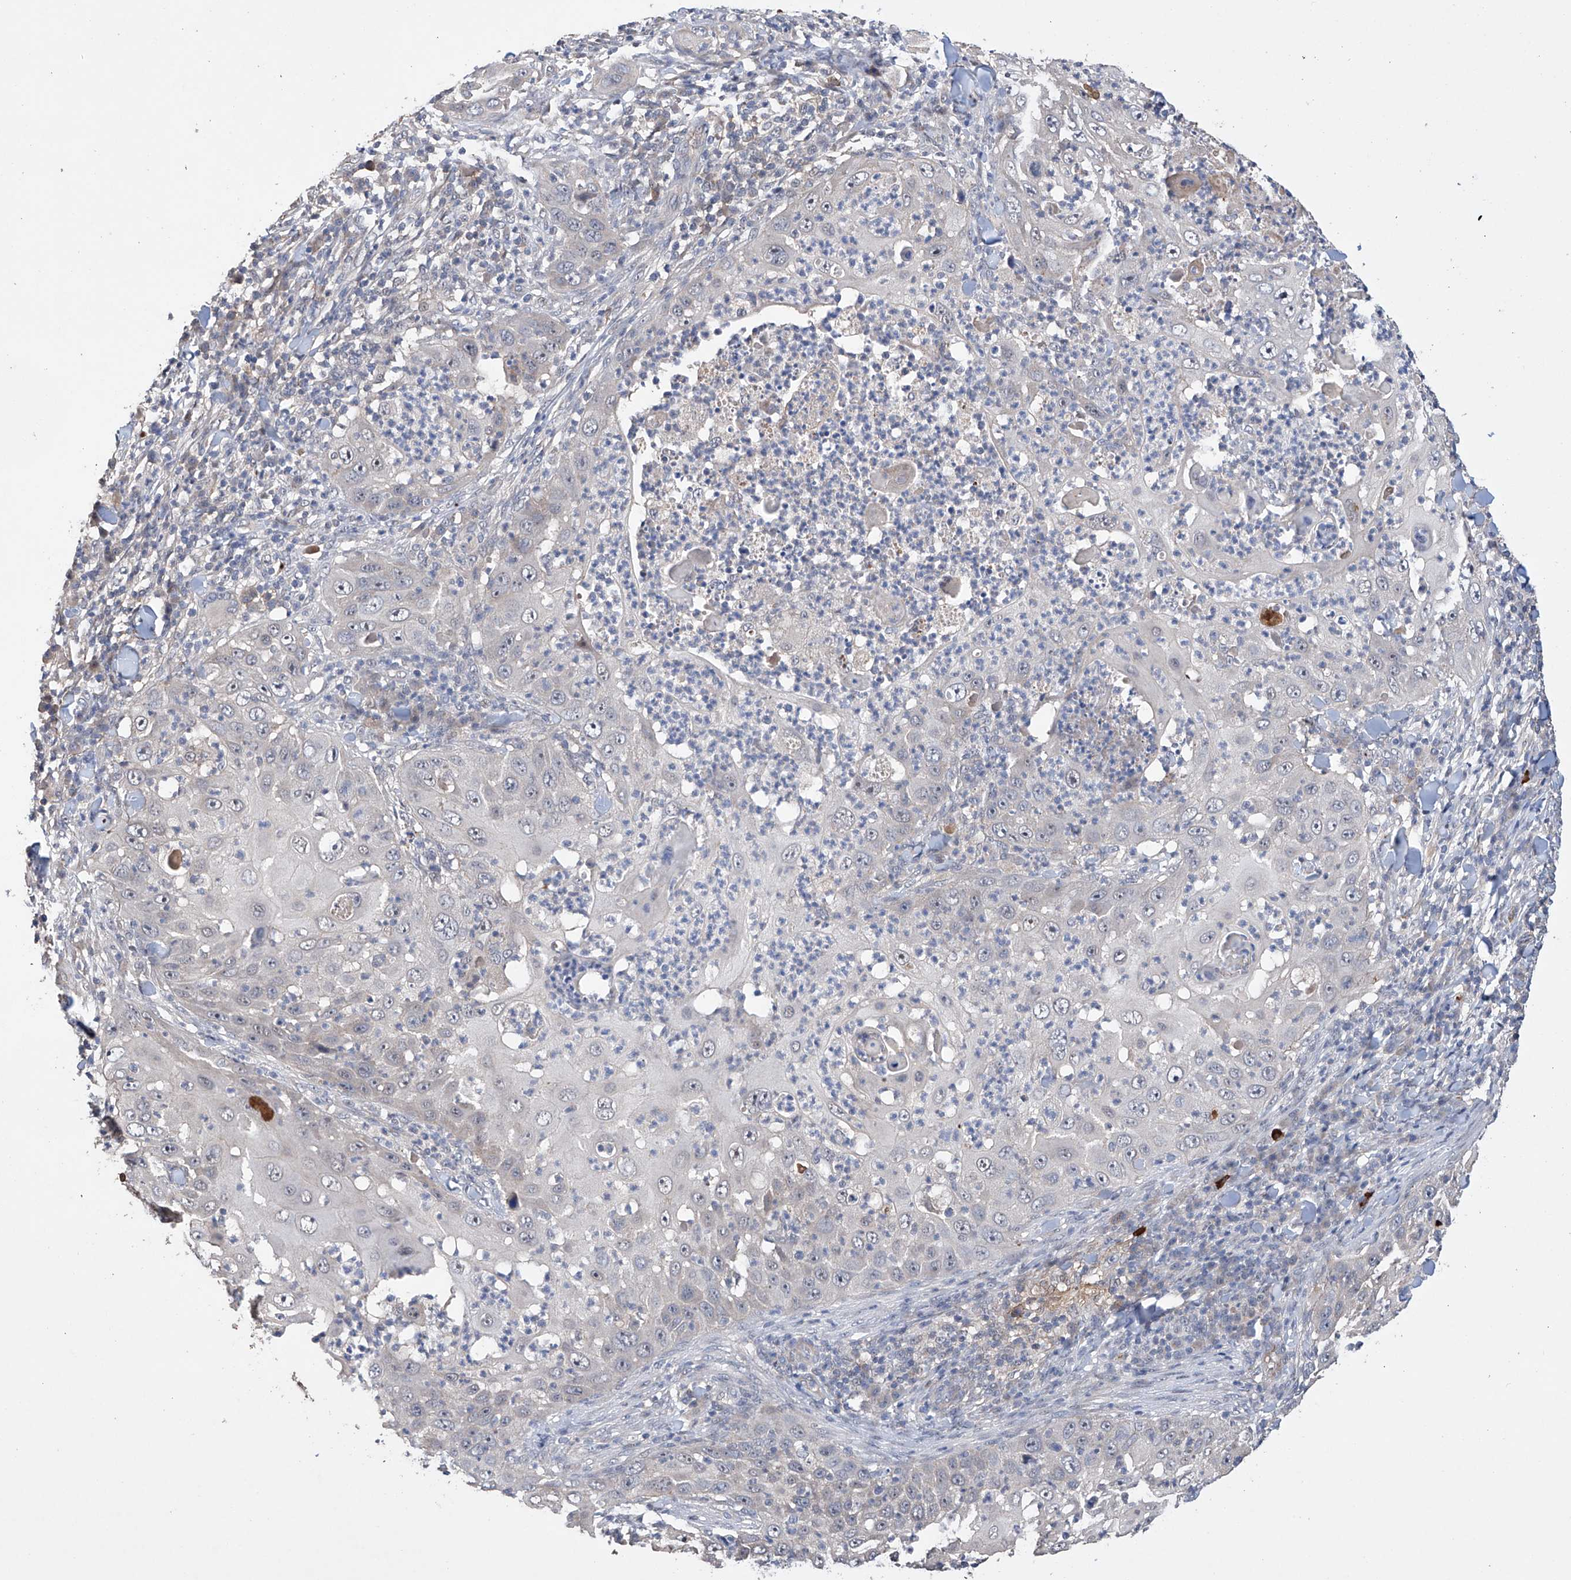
{"staining": {"intensity": "moderate", "quantity": "<25%", "location": "nuclear"}, "tissue": "skin cancer", "cell_type": "Tumor cells", "image_type": "cancer", "snomed": [{"axis": "morphology", "description": "Squamous cell carcinoma, NOS"}, {"axis": "topography", "description": "Skin"}], "caption": "A high-resolution image shows IHC staining of skin squamous cell carcinoma, which reveals moderate nuclear staining in approximately <25% of tumor cells.", "gene": "AFG1L", "patient": {"sex": "female", "age": 44}}